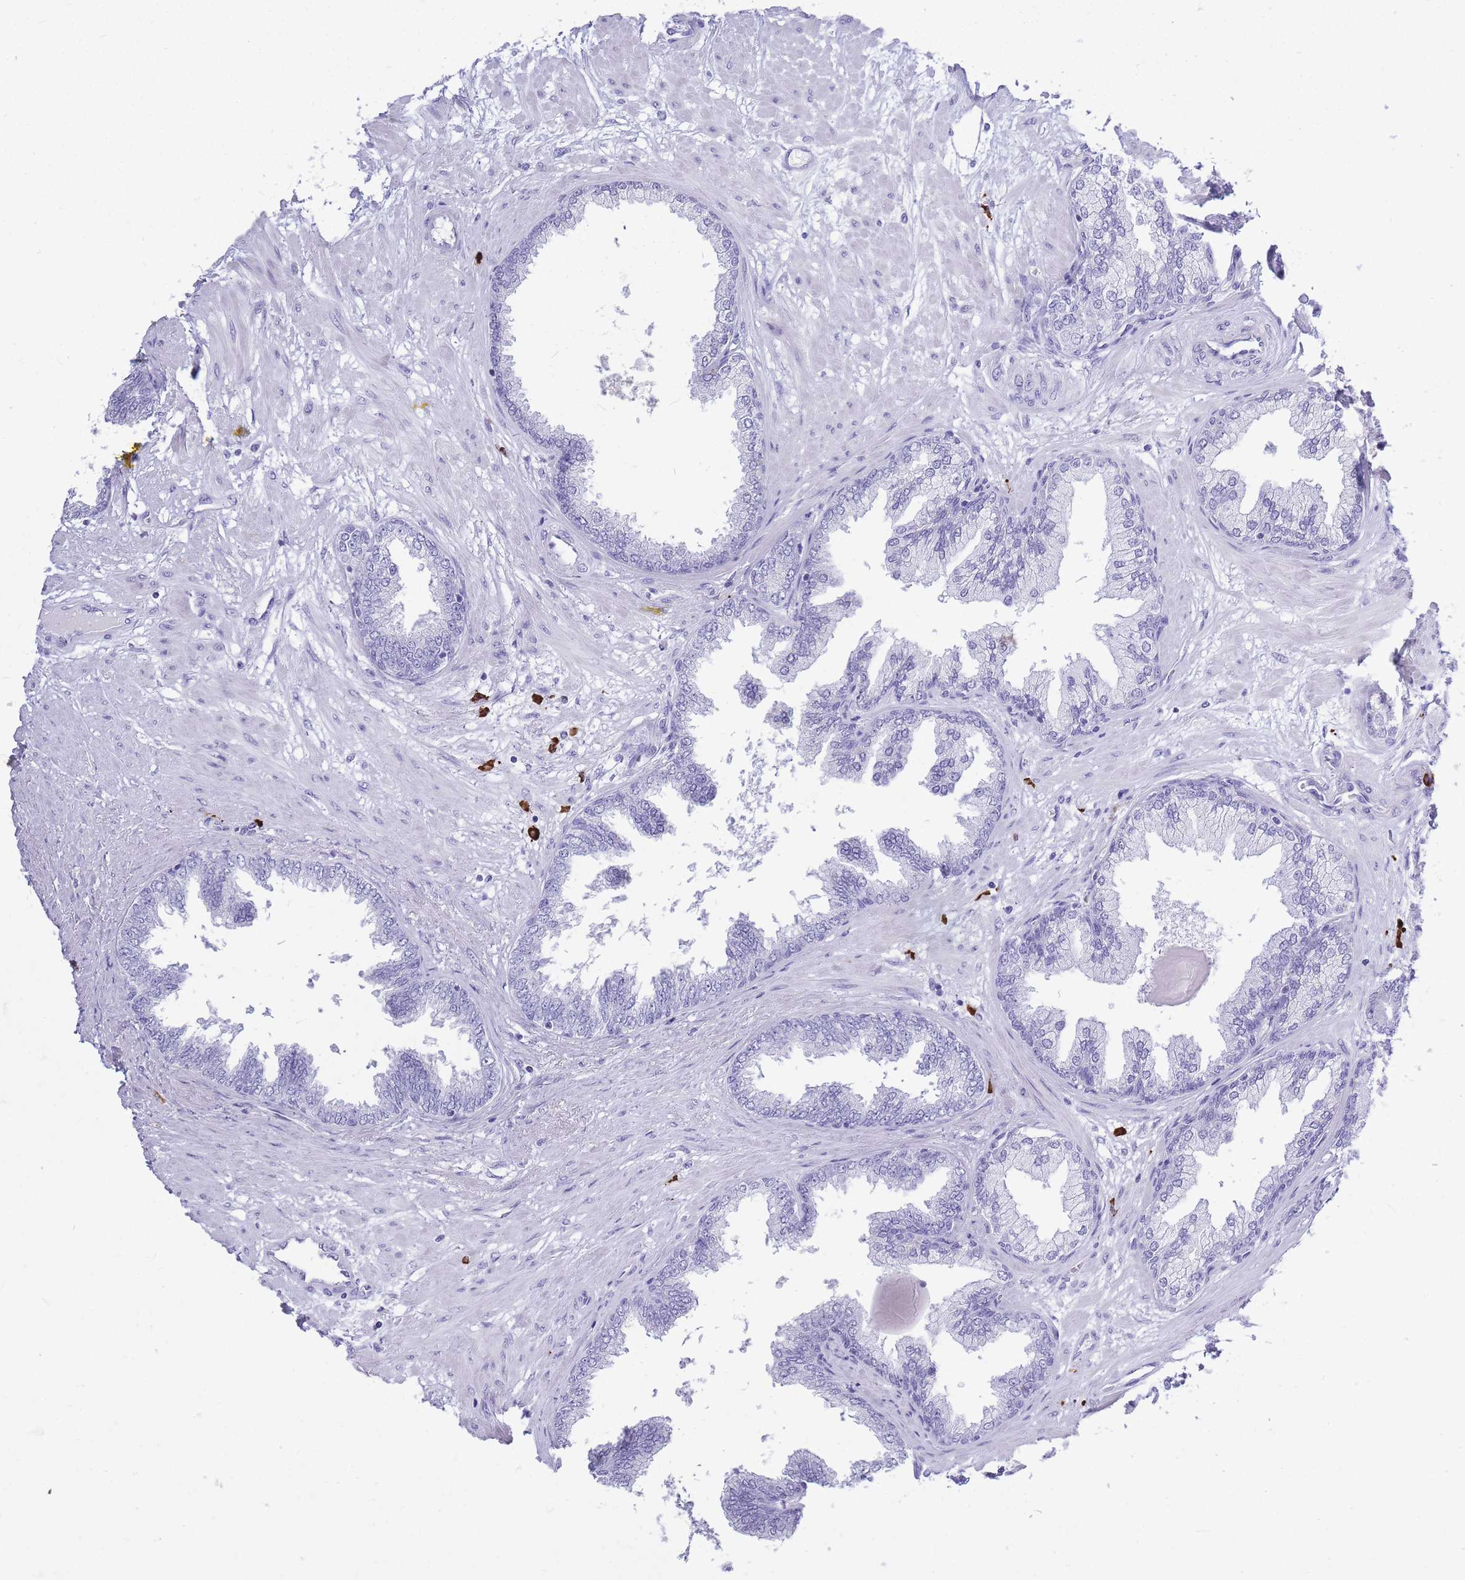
{"staining": {"intensity": "negative", "quantity": "none", "location": "none"}, "tissue": "prostate cancer", "cell_type": "Tumor cells", "image_type": "cancer", "snomed": [{"axis": "morphology", "description": "Adenocarcinoma, Low grade"}, {"axis": "topography", "description": "Prostate"}], "caption": "The micrograph reveals no significant staining in tumor cells of prostate cancer (adenocarcinoma (low-grade)).", "gene": "ZFP62", "patient": {"sex": "male", "age": 64}}